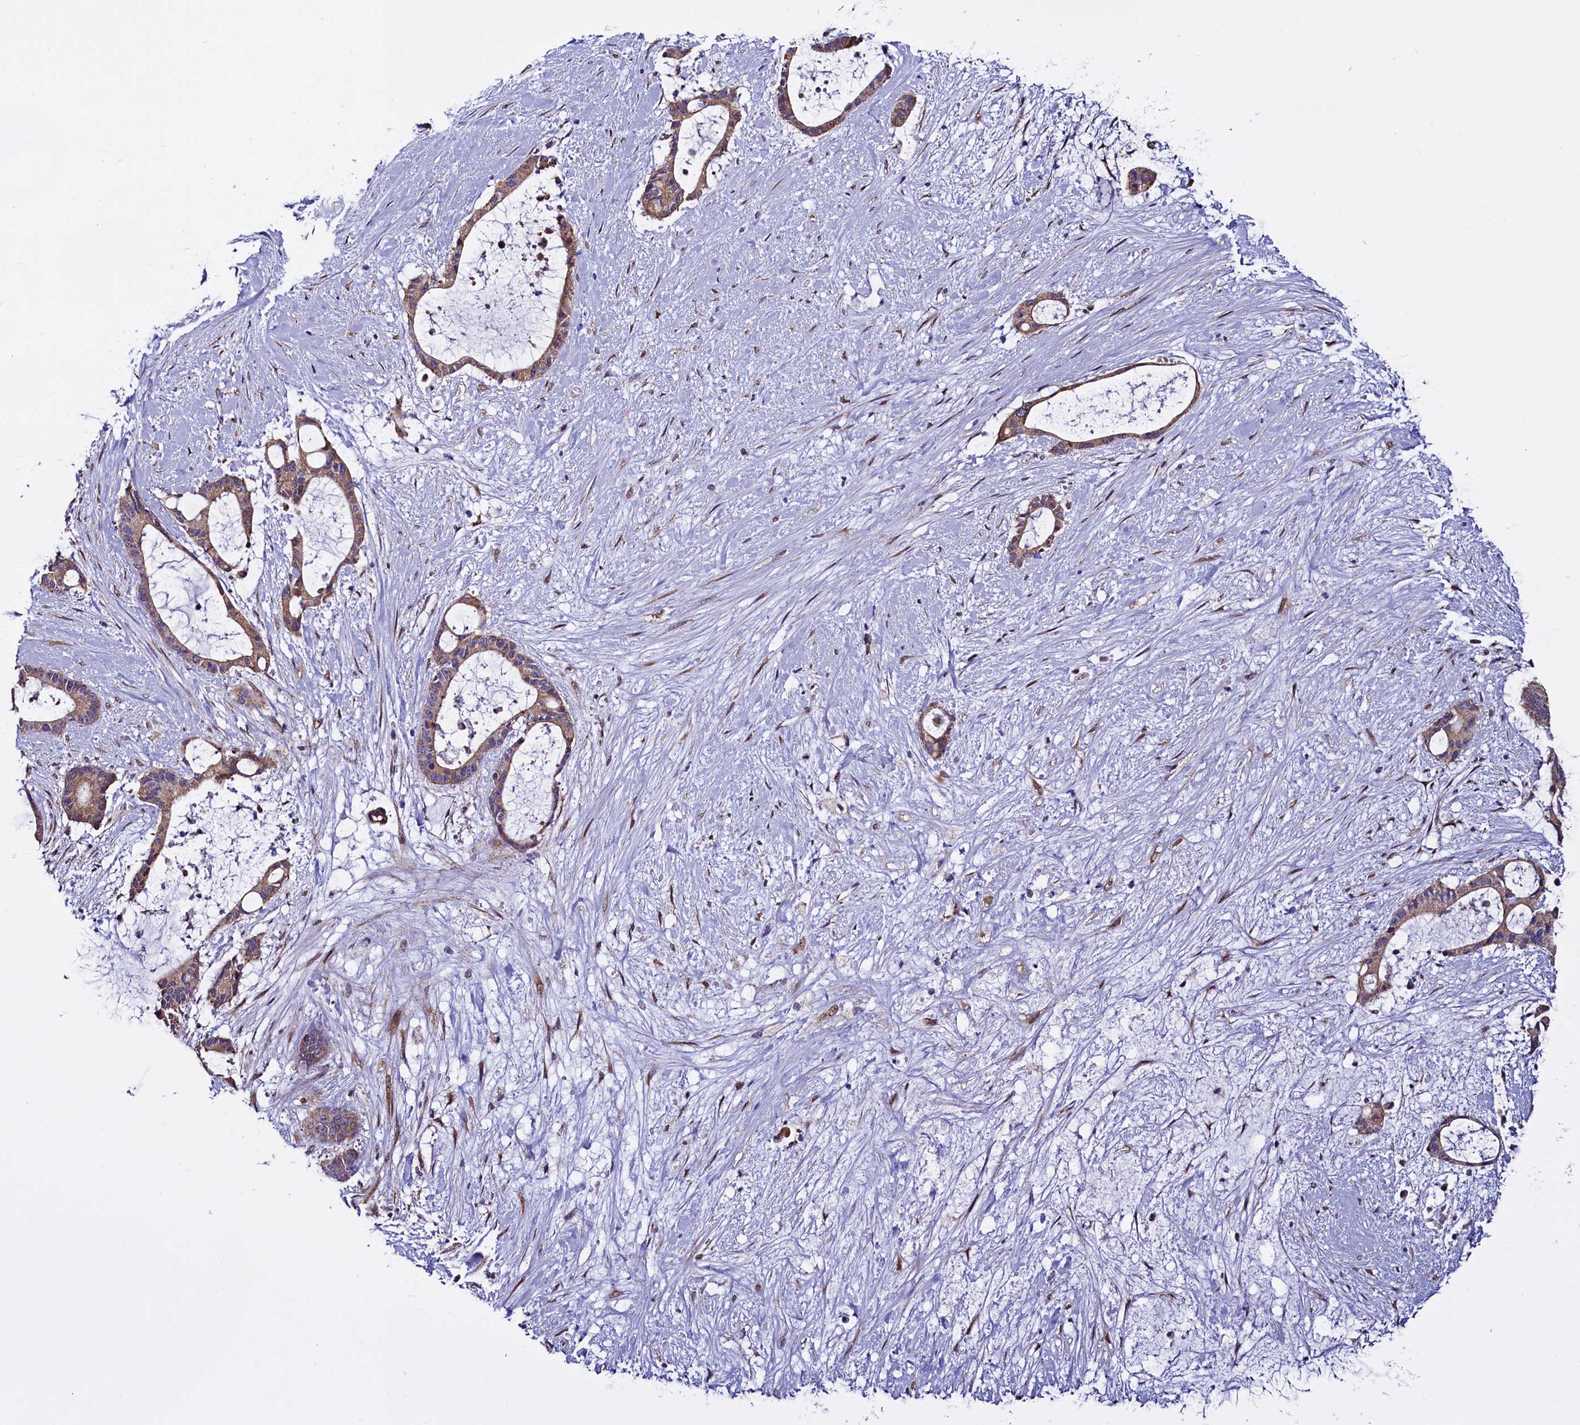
{"staining": {"intensity": "weak", "quantity": ">75%", "location": "cytoplasmic/membranous"}, "tissue": "liver cancer", "cell_type": "Tumor cells", "image_type": "cancer", "snomed": [{"axis": "morphology", "description": "Normal tissue, NOS"}, {"axis": "morphology", "description": "Cholangiocarcinoma"}, {"axis": "topography", "description": "Liver"}, {"axis": "topography", "description": "Peripheral nerve tissue"}], "caption": "Protein expression by immunohistochemistry reveals weak cytoplasmic/membranous positivity in approximately >75% of tumor cells in liver cancer (cholangiocarcinoma). (DAB = brown stain, brightfield microscopy at high magnification).", "gene": "UACA", "patient": {"sex": "female", "age": 73}}